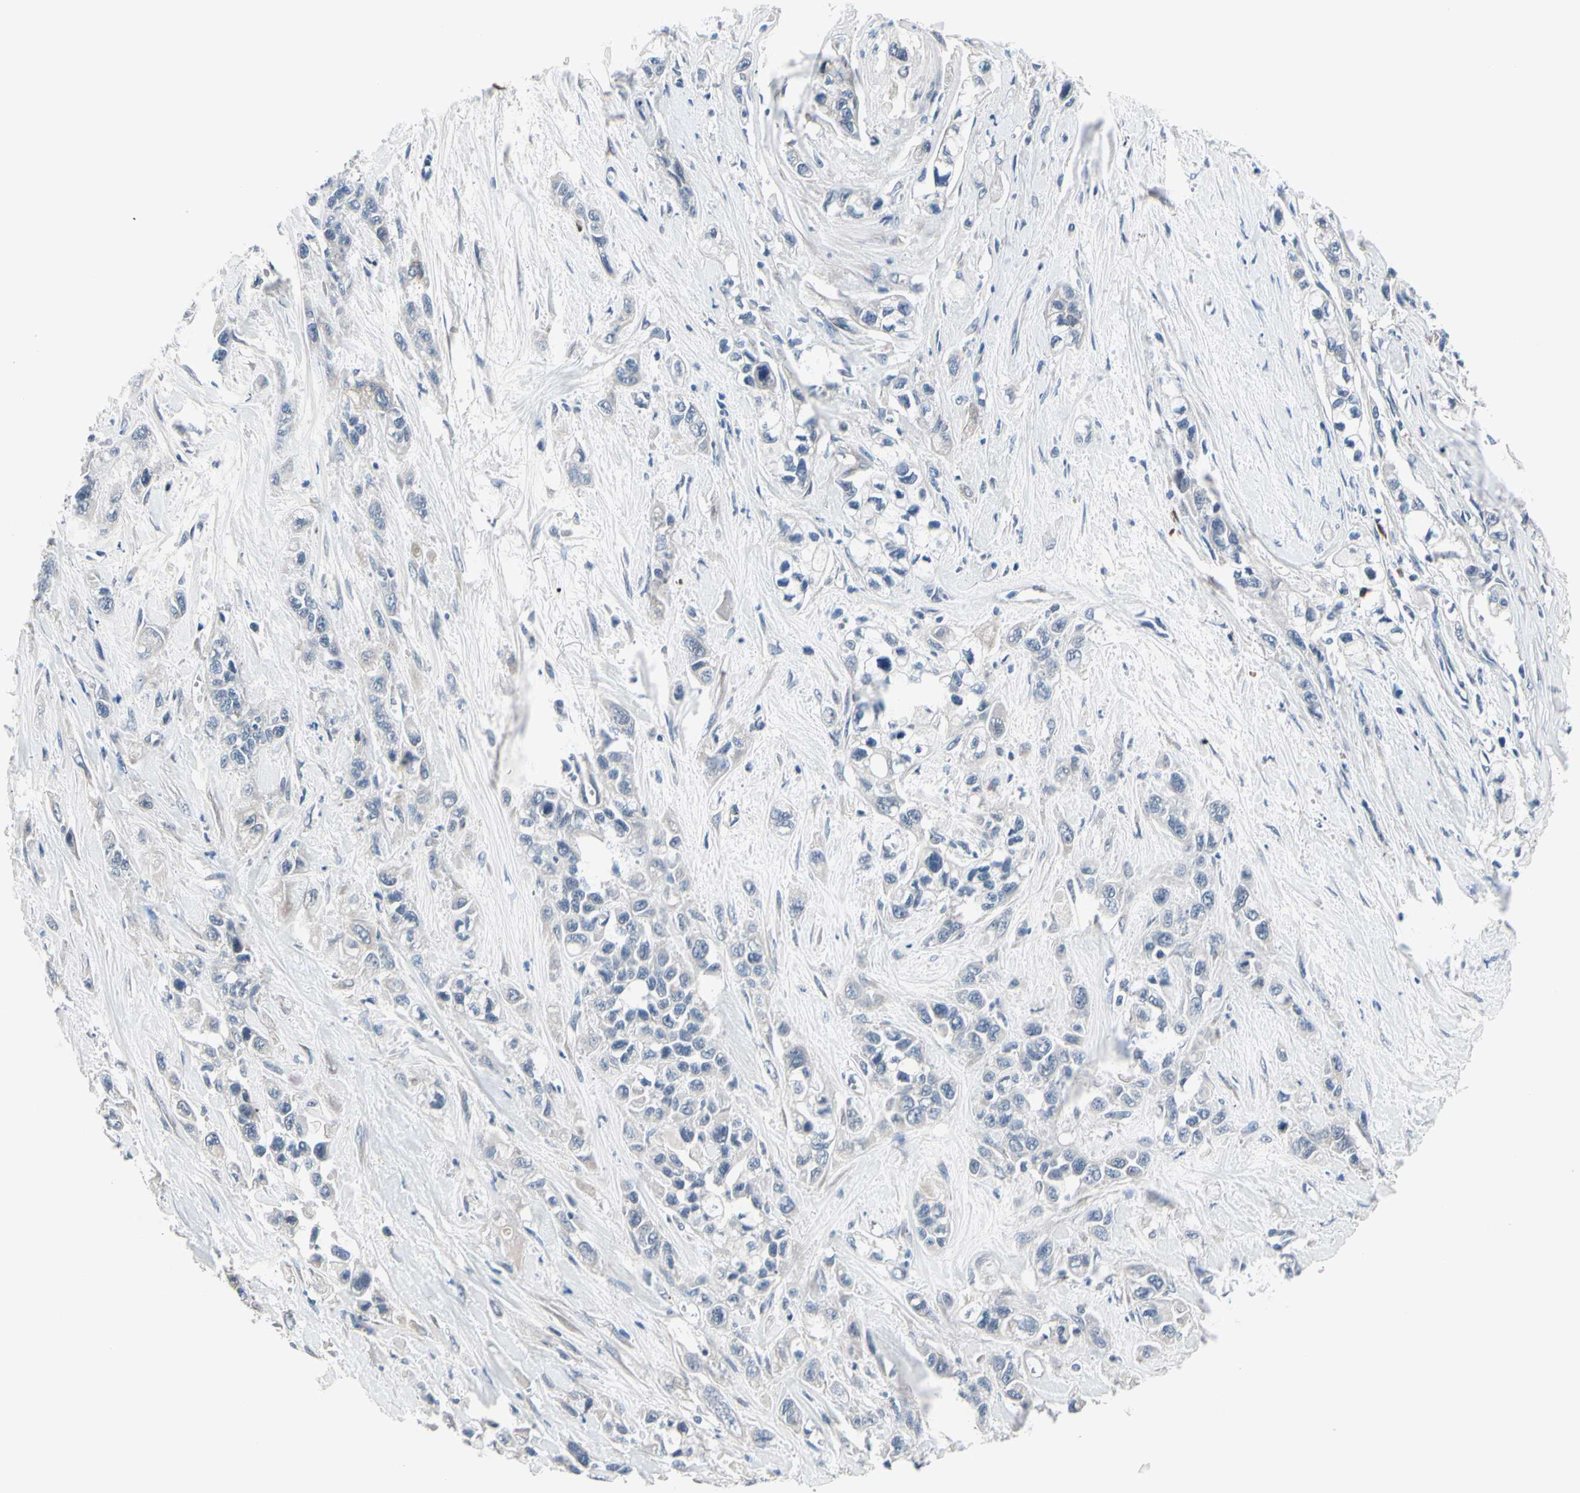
{"staining": {"intensity": "negative", "quantity": "none", "location": "none"}, "tissue": "pancreatic cancer", "cell_type": "Tumor cells", "image_type": "cancer", "snomed": [{"axis": "morphology", "description": "Adenocarcinoma, NOS"}, {"axis": "topography", "description": "Pancreas"}], "caption": "This is an immunohistochemistry micrograph of pancreatic cancer (adenocarcinoma). There is no positivity in tumor cells.", "gene": "SELENOK", "patient": {"sex": "male", "age": 74}}